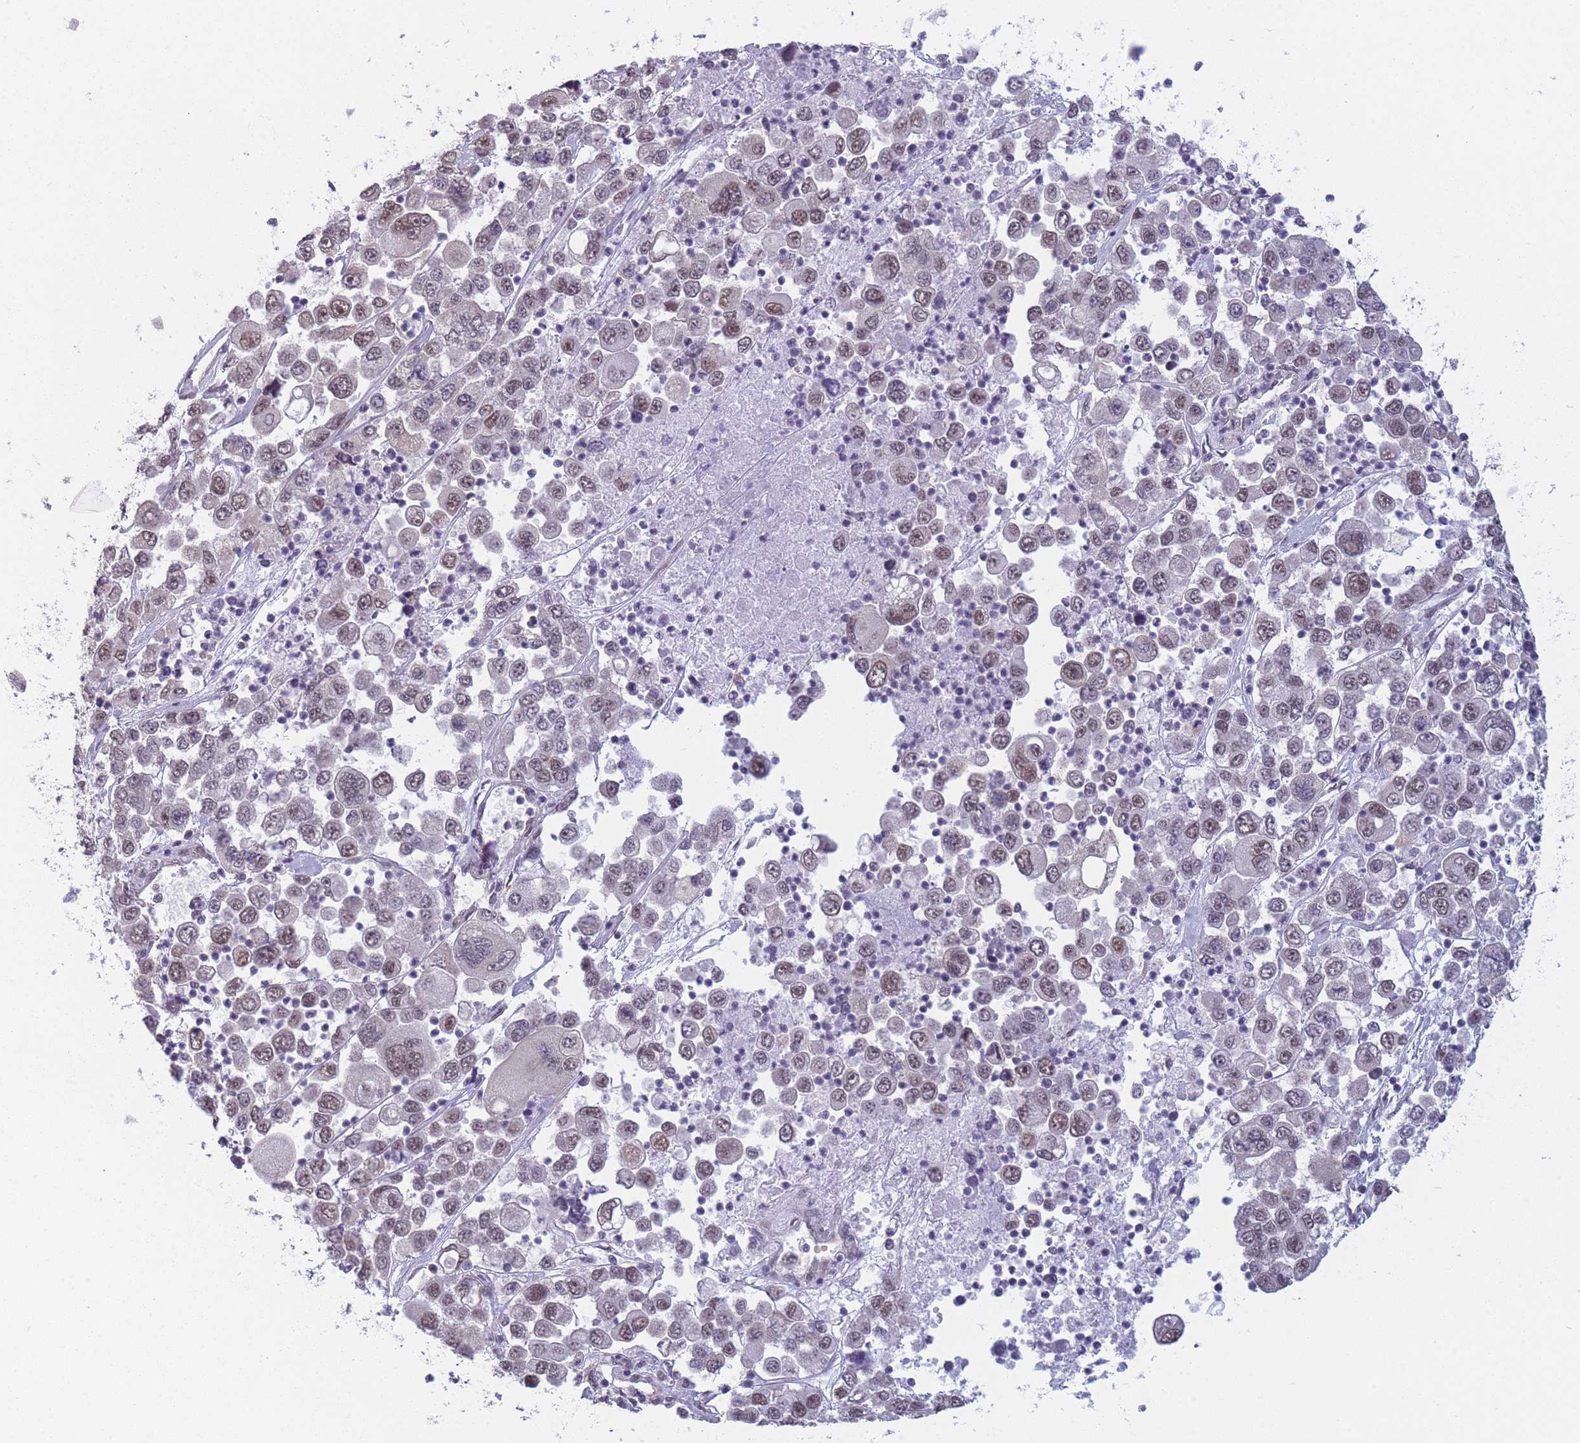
{"staining": {"intensity": "moderate", "quantity": "25%-75%", "location": "nuclear"}, "tissue": "melanoma", "cell_type": "Tumor cells", "image_type": "cancer", "snomed": [{"axis": "morphology", "description": "Malignant melanoma, Metastatic site"}, {"axis": "topography", "description": "Lymph node"}], "caption": "Malignant melanoma (metastatic site) stained with DAB (3,3'-diaminobenzidine) IHC exhibits medium levels of moderate nuclear staining in about 25%-75% of tumor cells. (Stains: DAB in brown, nuclei in blue, Microscopy: brightfield microscopy at high magnification).", "gene": "SIN3B", "patient": {"sex": "female", "age": 54}}